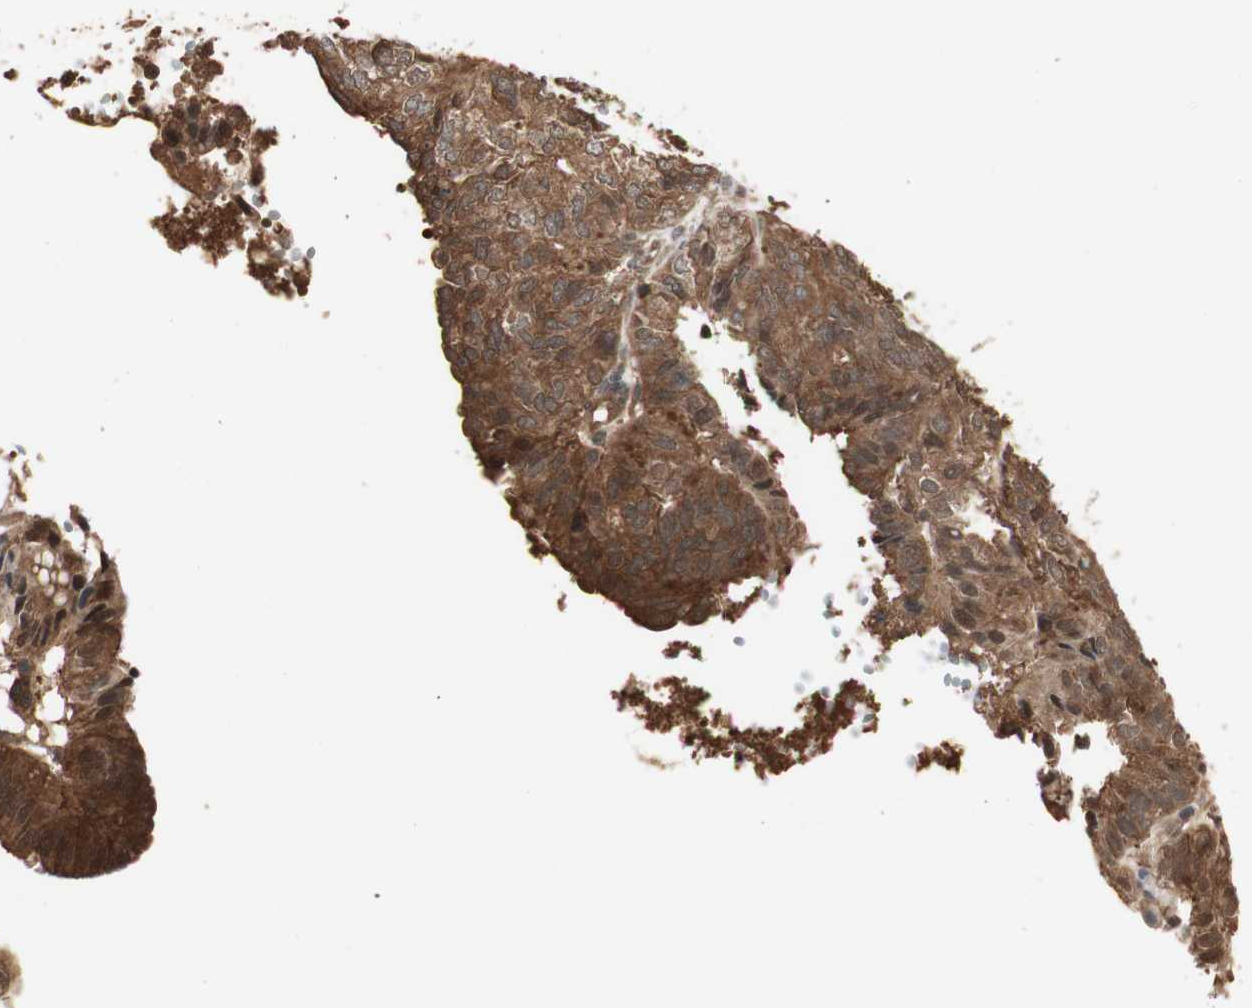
{"staining": {"intensity": "moderate", "quantity": ">75%", "location": "cytoplasmic/membranous,nuclear"}, "tissue": "endometrial cancer", "cell_type": "Tumor cells", "image_type": "cancer", "snomed": [{"axis": "morphology", "description": "Adenocarcinoma, NOS"}, {"axis": "topography", "description": "Uterus"}], "caption": "Immunohistochemical staining of endometrial cancer reveals moderate cytoplasmic/membranous and nuclear protein staining in approximately >75% of tumor cells. (DAB (3,3'-diaminobenzidine) IHC, brown staining for protein, blue staining for nuclei).", "gene": "YWHAB", "patient": {"sex": "female", "age": 60}}